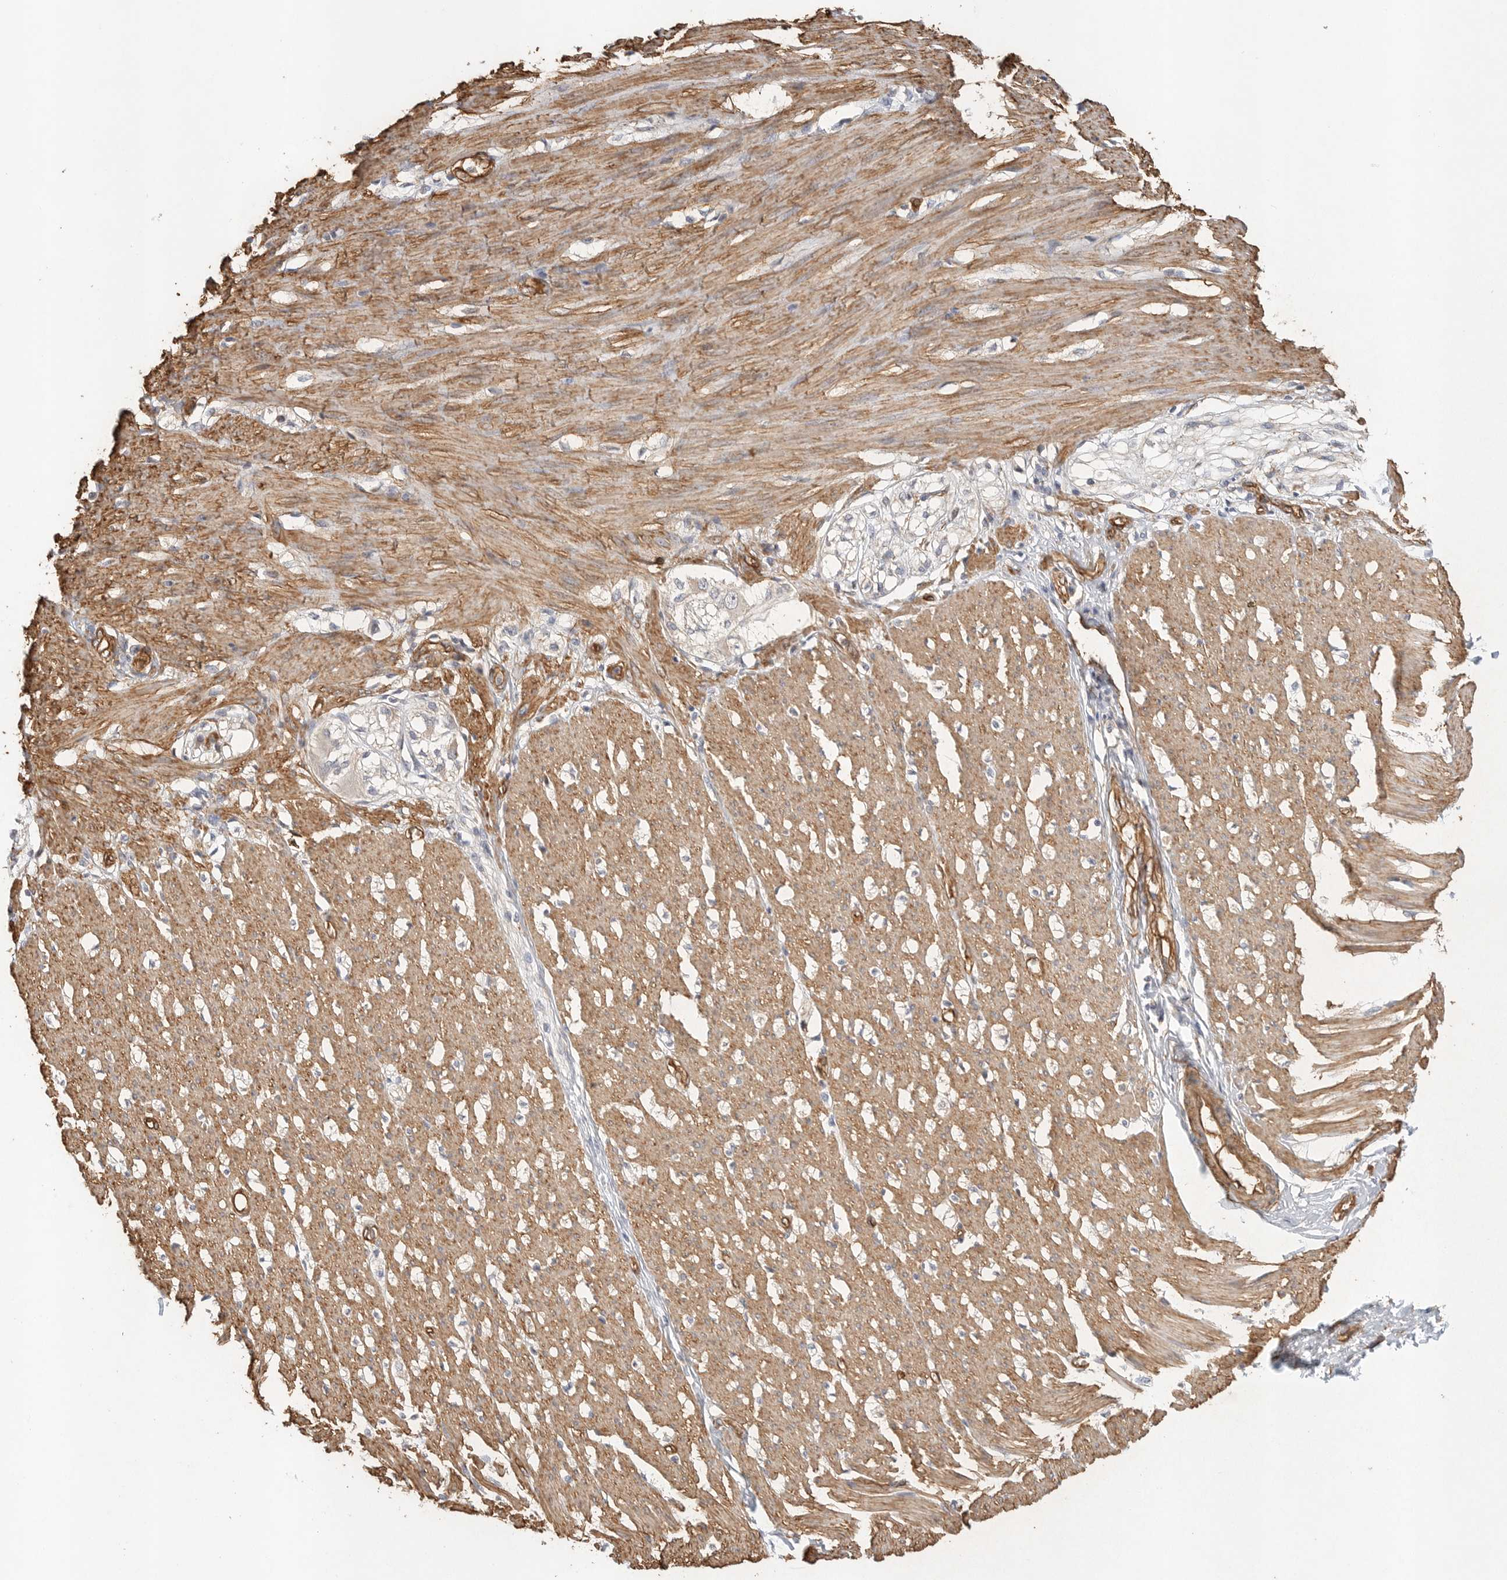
{"staining": {"intensity": "moderate", "quantity": ">75%", "location": "cytoplasmic/membranous"}, "tissue": "smooth muscle", "cell_type": "Smooth muscle cells", "image_type": "normal", "snomed": [{"axis": "morphology", "description": "Normal tissue, NOS"}, {"axis": "morphology", "description": "Adenocarcinoma, NOS"}, {"axis": "topography", "description": "Colon"}, {"axis": "topography", "description": "Peripheral nerve tissue"}], "caption": "Moderate cytoplasmic/membranous staining is appreciated in approximately >75% of smooth muscle cells in normal smooth muscle.", "gene": "JMJD4", "patient": {"sex": "male", "age": 14}}